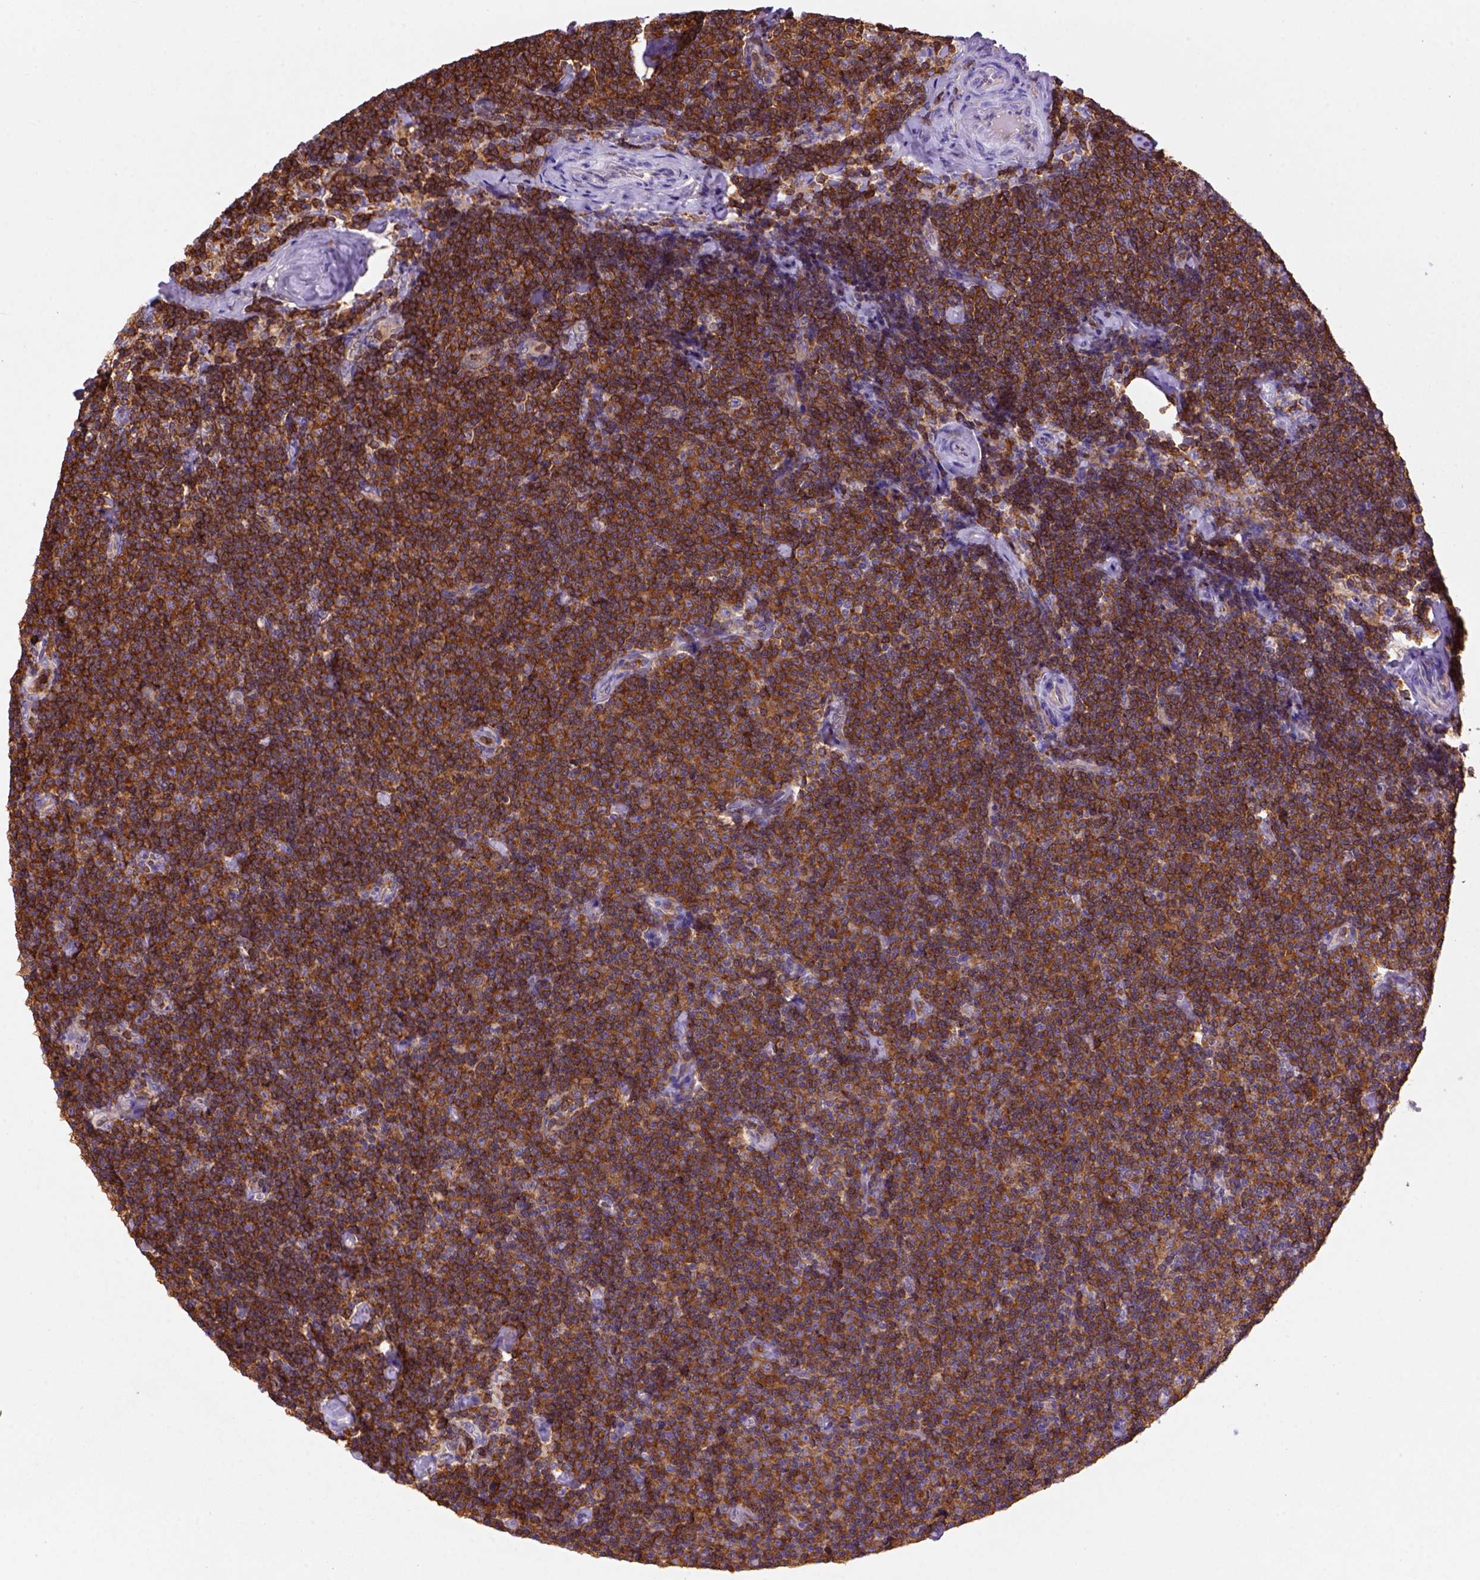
{"staining": {"intensity": "strong", "quantity": ">75%", "location": "cytoplasmic/membranous"}, "tissue": "lymphoma", "cell_type": "Tumor cells", "image_type": "cancer", "snomed": [{"axis": "morphology", "description": "Malignant lymphoma, non-Hodgkin's type, Low grade"}, {"axis": "topography", "description": "Lymph node"}], "caption": "Immunohistochemical staining of lymphoma shows high levels of strong cytoplasmic/membranous expression in approximately >75% of tumor cells.", "gene": "INPP5D", "patient": {"sex": "male", "age": 81}}